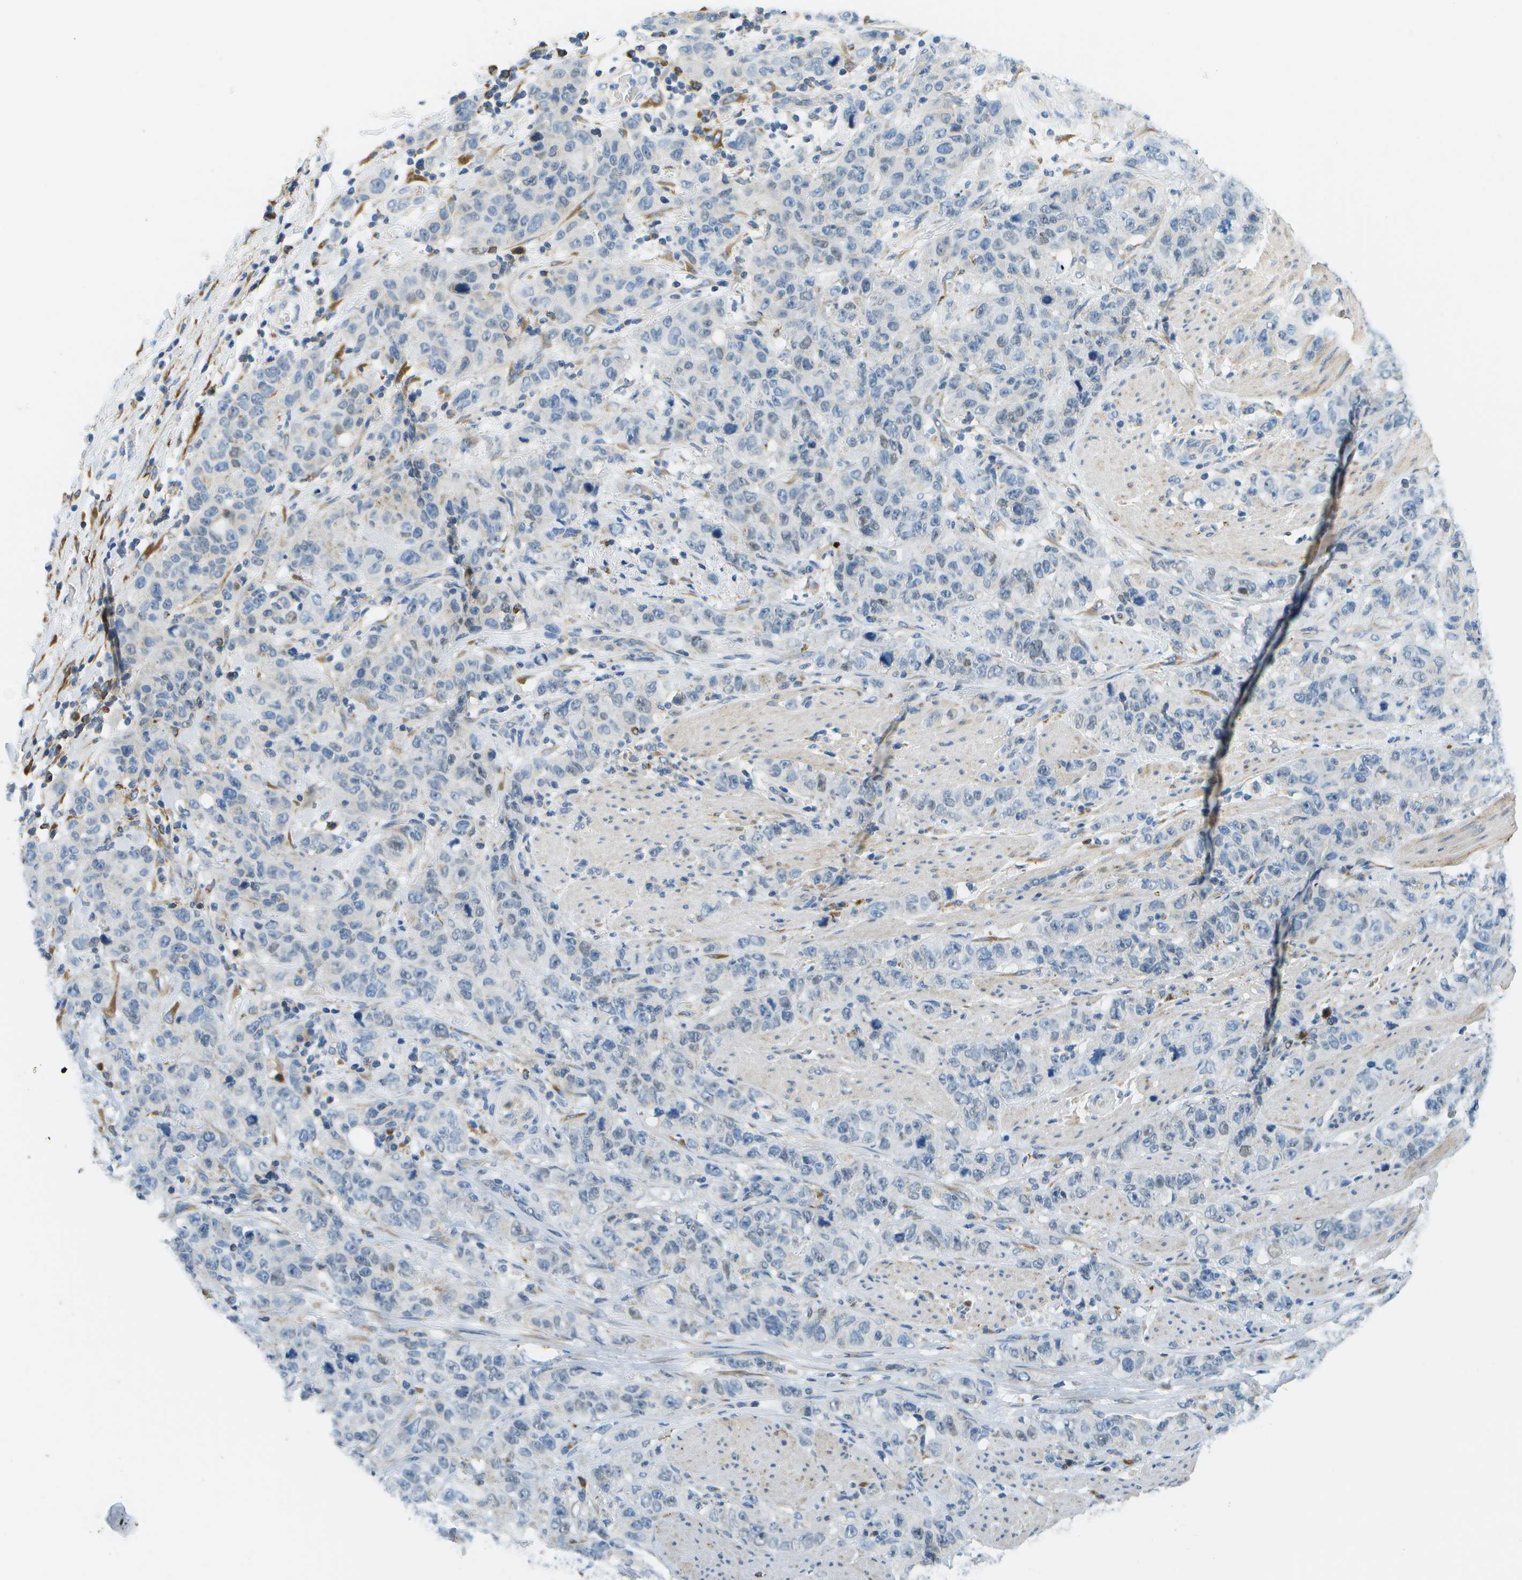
{"staining": {"intensity": "negative", "quantity": "none", "location": "none"}, "tissue": "stomach cancer", "cell_type": "Tumor cells", "image_type": "cancer", "snomed": [{"axis": "morphology", "description": "Adenocarcinoma, NOS"}, {"axis": "topography", "description": "Stomach"}], "caption": "Protein analysis of adenocarcinoma (stomach) shows no significant expression in tumor cells. (Brightfield microscopy of DAB immunohistochemistry at high magnification).", "gene": "PTGIS", "patient": {"sex": "male", "age": 48}}